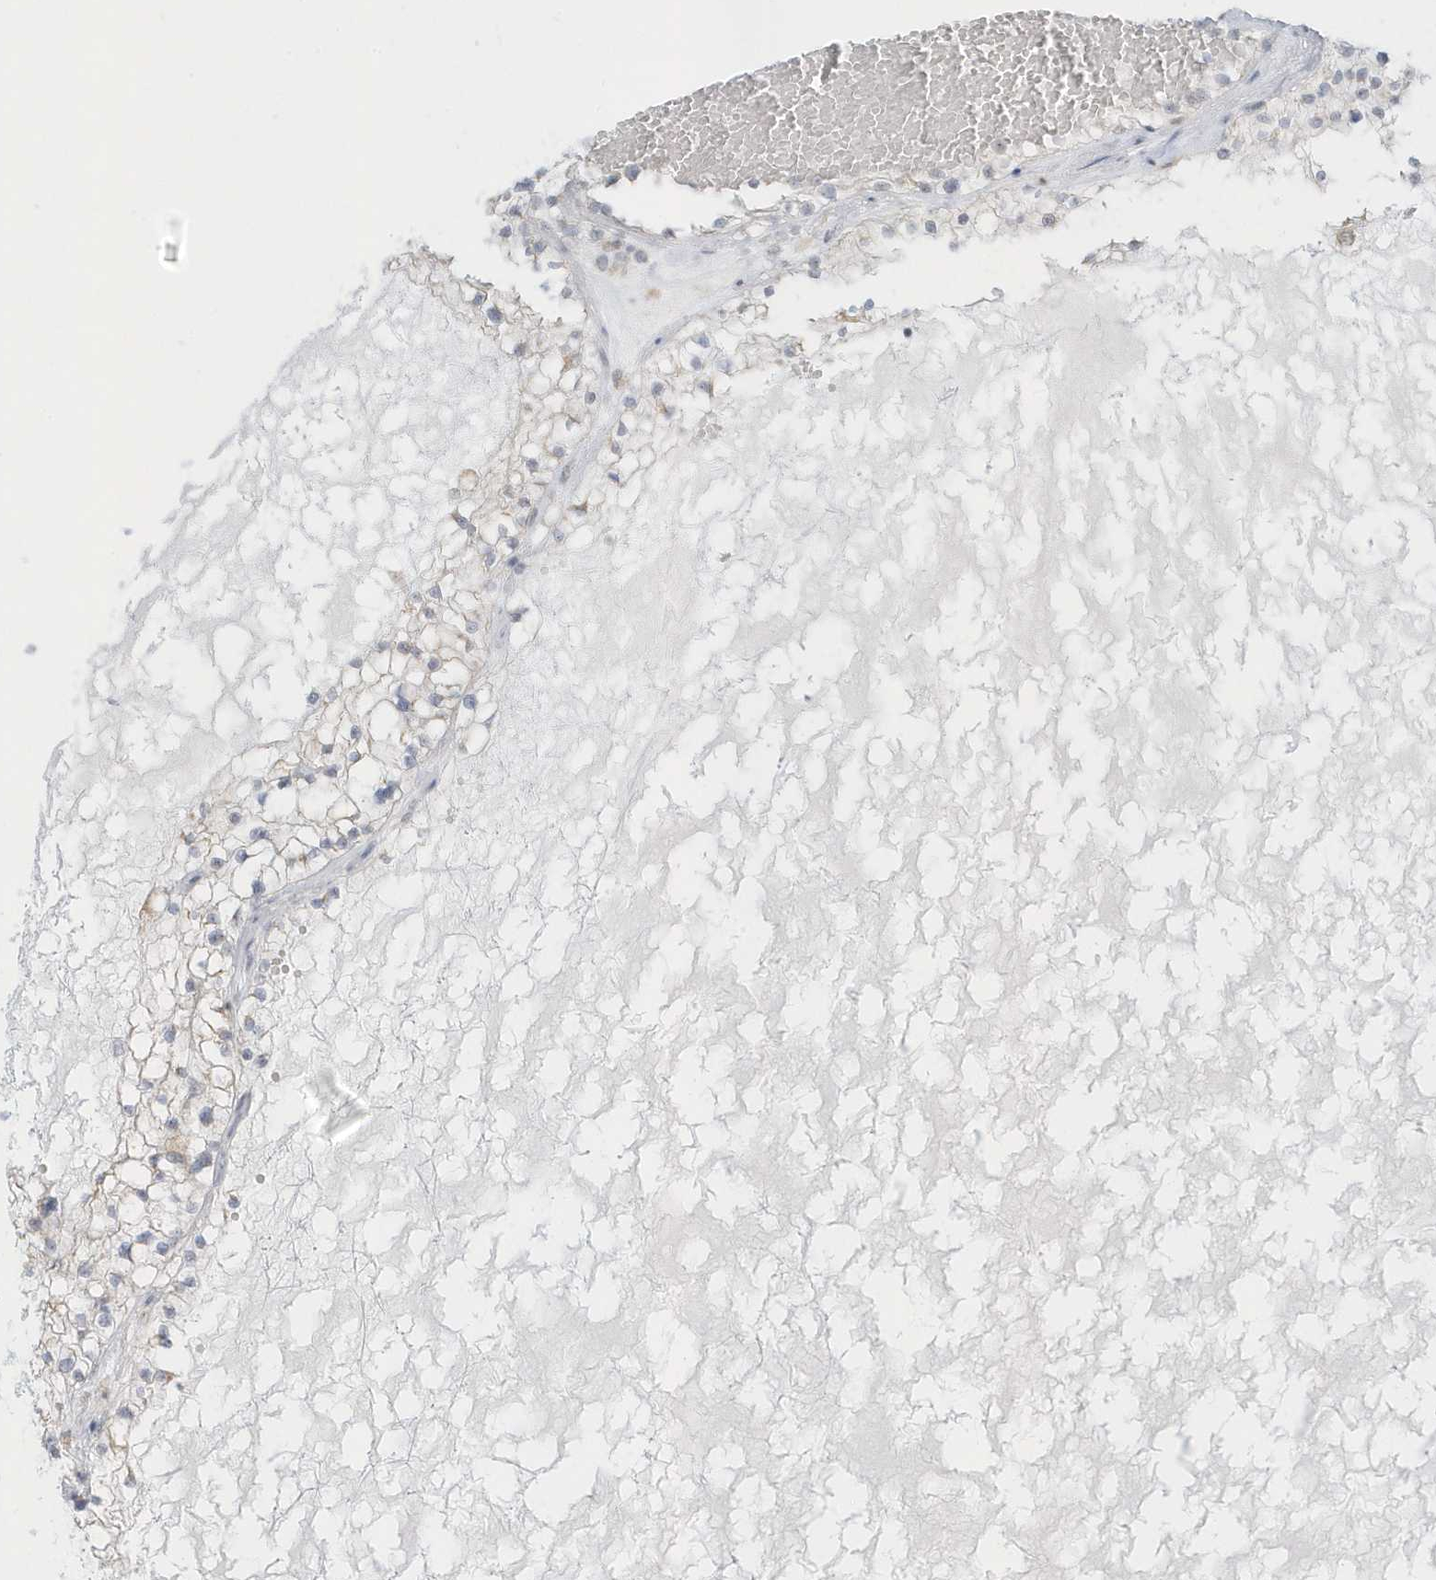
{"staining": {"intensity": "negative", "quantity": "none", "location": "none"}, "tissue": "renal cancer", "cell_type": "Tumor cells", "image_type": "cancer", "snomed": [{"axis": "morphology", "description": "Normal tissue, NOS"}, {"axis": "morphology", "description": "Adenocarcinoma, NOS"}, {"axis": "topography", "description": "Kidney"}], "caption": "Immunohistochemical staining of human adenocarcinoma (renal) reveals no significant positivity in tumor cells. (Stains: DAB (3,3'-diaminobenzidine) immunohistochemistry (IHC) with hematoxylin counter stain, Microscopy: brightfield microscopy at high magnification).", "gene": "PLEKHN1", "patient": {"sex": "male", "age": 68}}